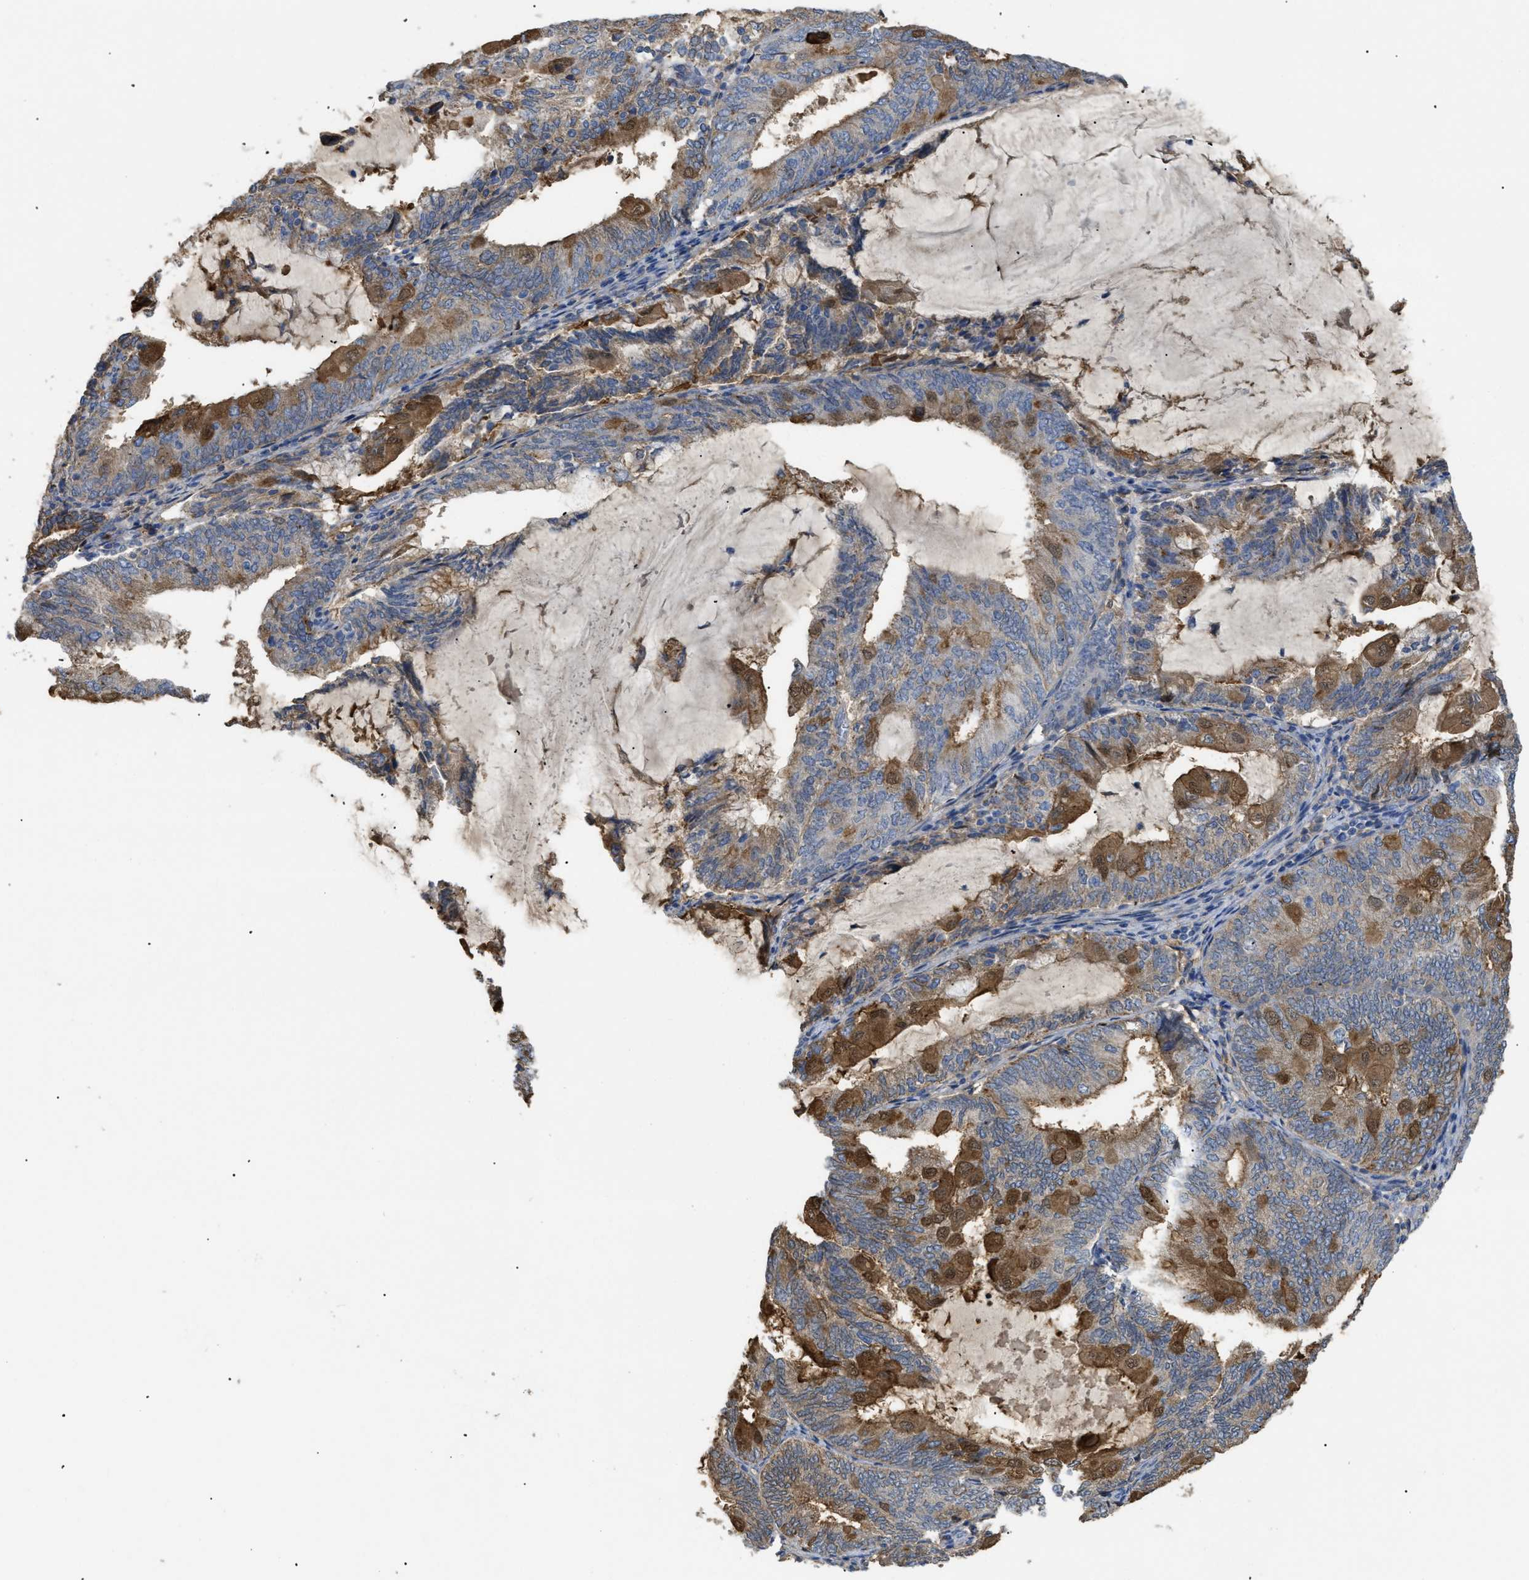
{"staining": {"intensity": "moderate", "quantity": "25%-75%", "location": "cytoplasmic/membranous,nuclear"}, "tissue": "endometrial cancer", "cell_type": "Tumor cells", "image_type": "cancer", "snomed": [{"axis": "morphology", "description": "Adenocarcinoma, NOS"}, {"axis": "topography", "description": "Endometrium"}], "caption": "Immunohistochemical staining of human endometrial cancer demonstrates medium levels of moderate cytoplasmic/membranous and nuclear protein positivity in approximately 25%-75% of tumor cells. (DAB = brown stain, brightfield microscopy at high magnification).", "gene": "ANXA4", "patient": {"sex": "female", "age": 81}}